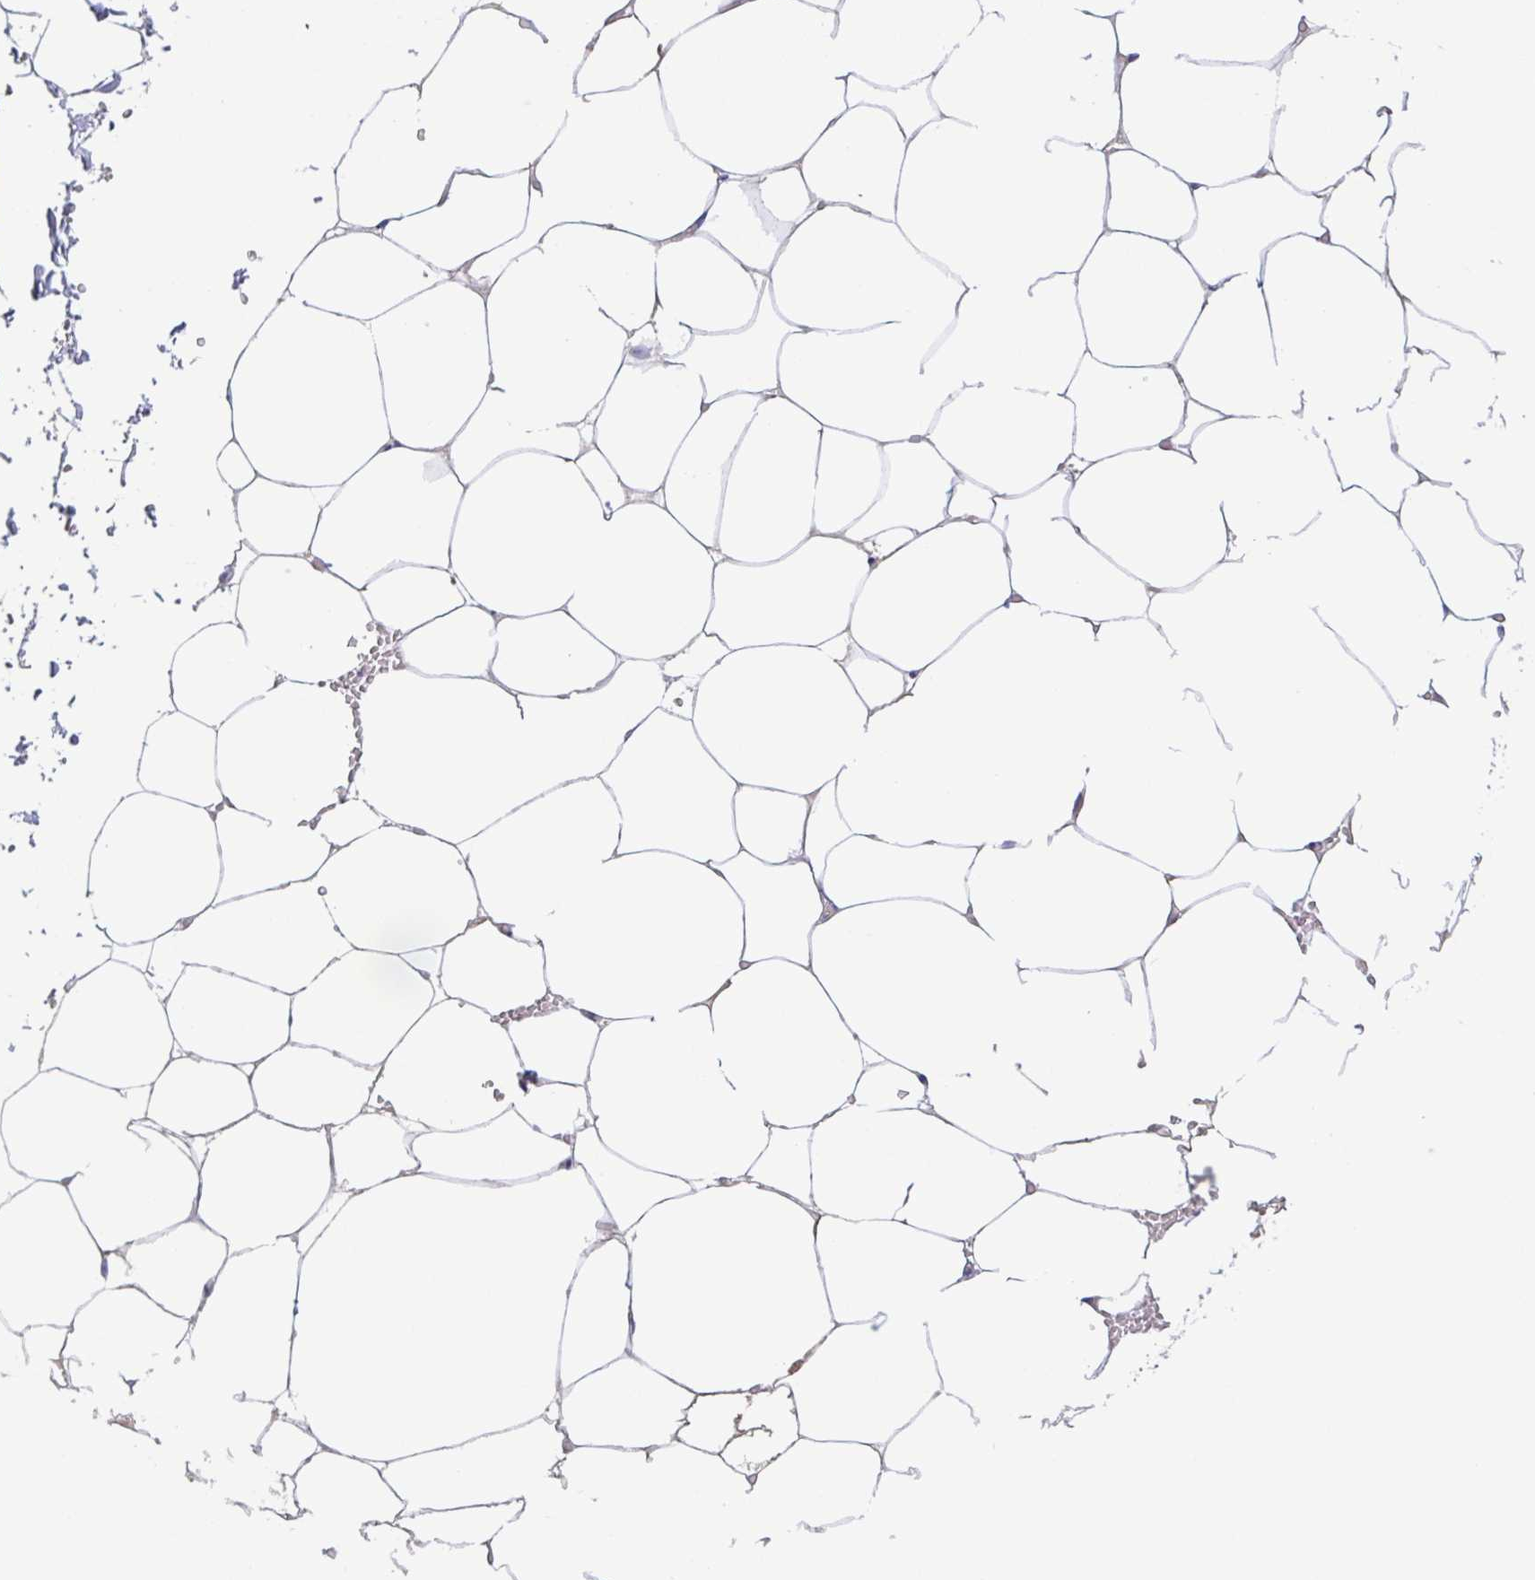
{"staining": {"intensity": "negative", "quantity": "none", "location": "none"}, "tissue": "adipose tissue", "cell_type": "Adipocytes", "image_type": "normal", "snomed": [{"axis": "morphology", "description": "Normal tissue, NOS"}, {"axis": "topography", "description": "Adipose tissue"}, {"axis": "topography", "description": "Vascular tissue"}, {"axis": "topography", "description": "Rectum"}, {"axis": "topography", "description": "Peripheral nerve tissue"}], "caption": "Adipocytes show no significant positivity in benign adipose tissue.", "gene": "TREH", "patient": {"sex": "female", "age": 69}}